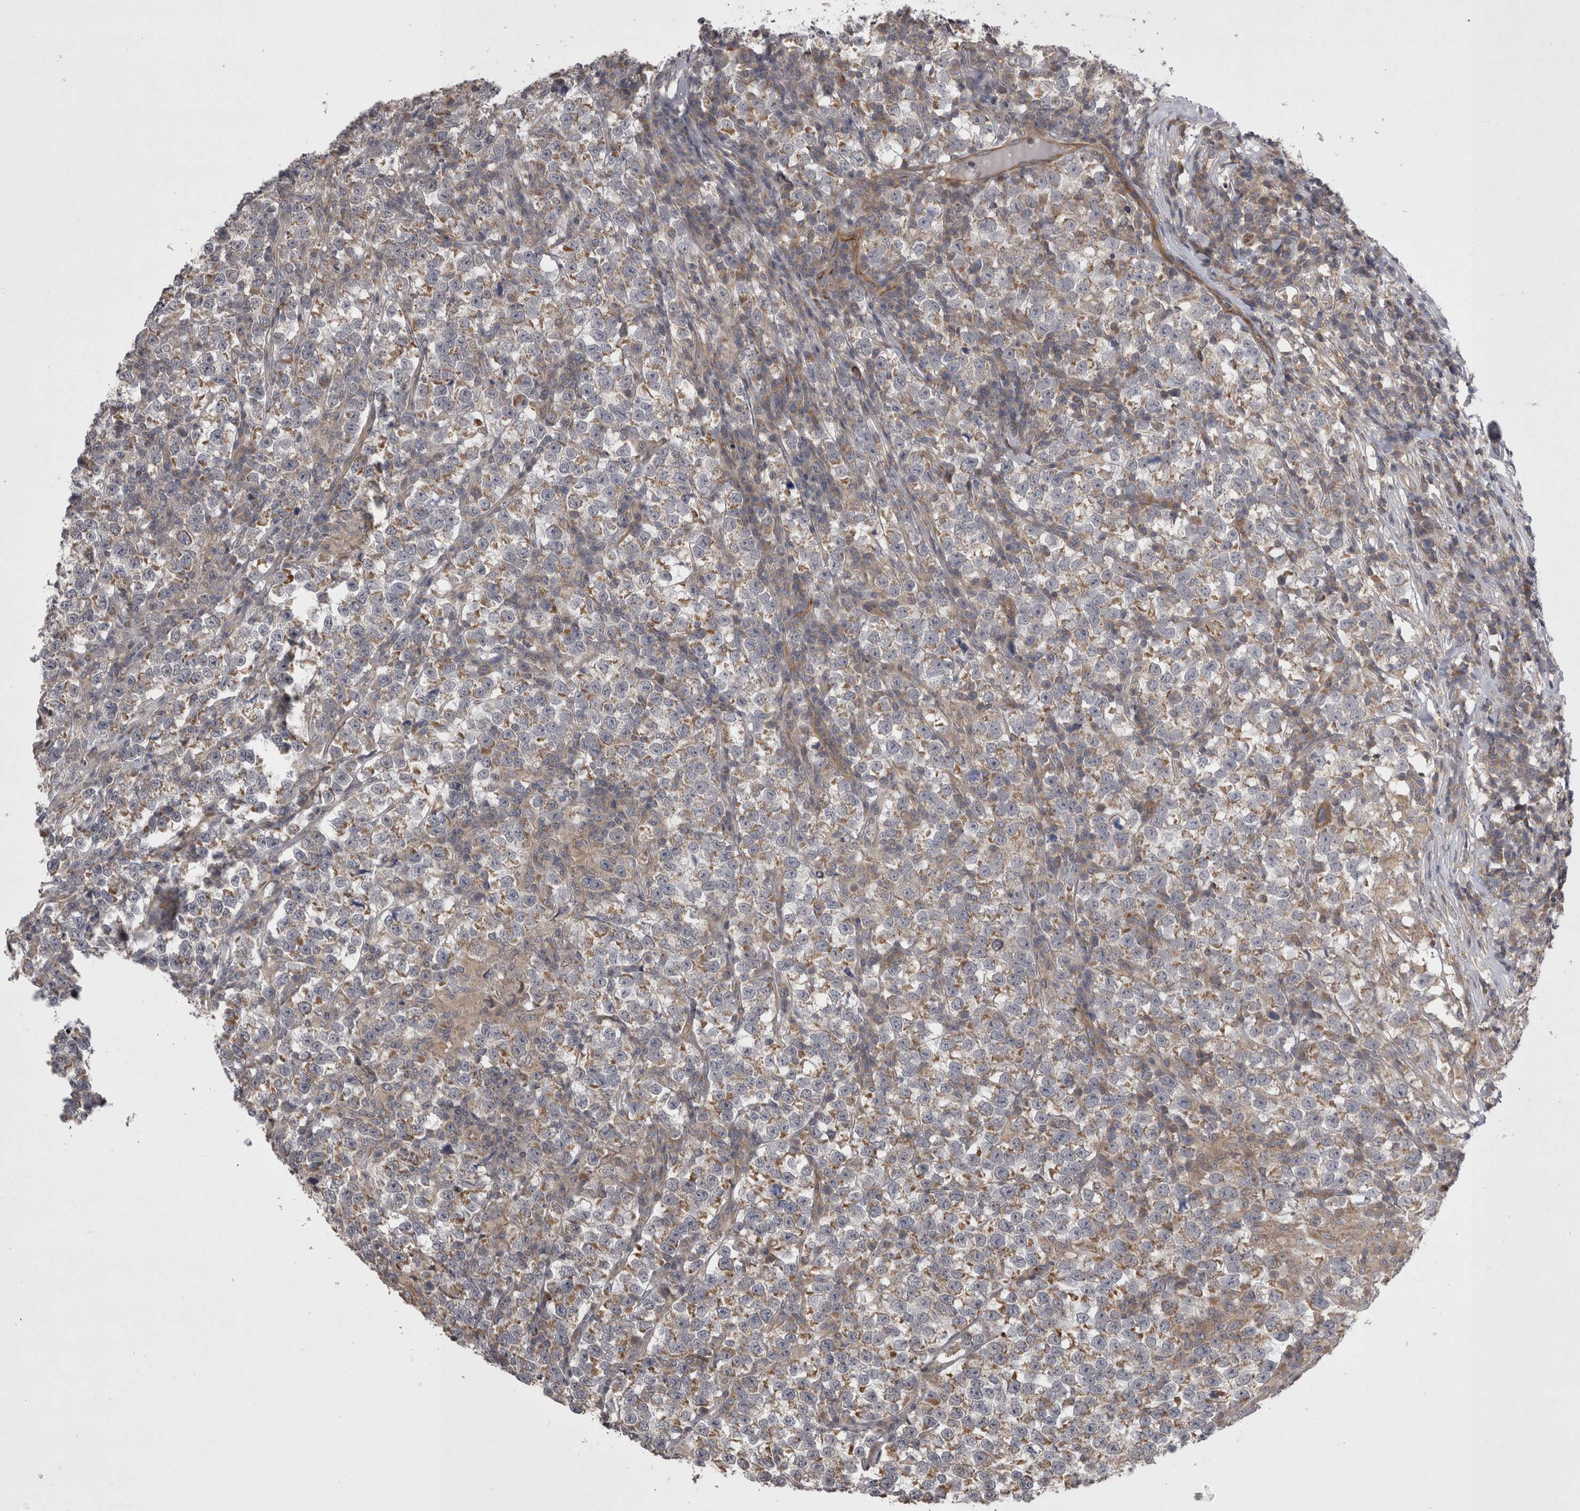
{"staining": {"intensity": "weak", "quantity": "25%-75%", "location": "cytoplasmic/membranous"}, "tissue": "testis cancer", "cell_type": "Tumor cells", "image_type": "cancer", "snomed": [{"axis": "morphology", "description": "Normal tissue, NOS"}, {"axis": "morphology", "description": "Seminoma, NOS"}, {"axis": "topography", "description": "Testis"}], "caption": "High-magnification brightfield microscopy of testis cancer (seminoma) stained with DAB (brown) and counterstained with hematoxylin (blue). tumor cells exhibit weak cytoplasmic/membranous staining is identified in approximately25%-75% of cells. The protein is stained brown, and the nuclei are stained in blue (DAB IHC with brightfield microscopy, high magnification).", "gene": "TSPOAP1", "patient": {"sex": "male", "age": 43}}